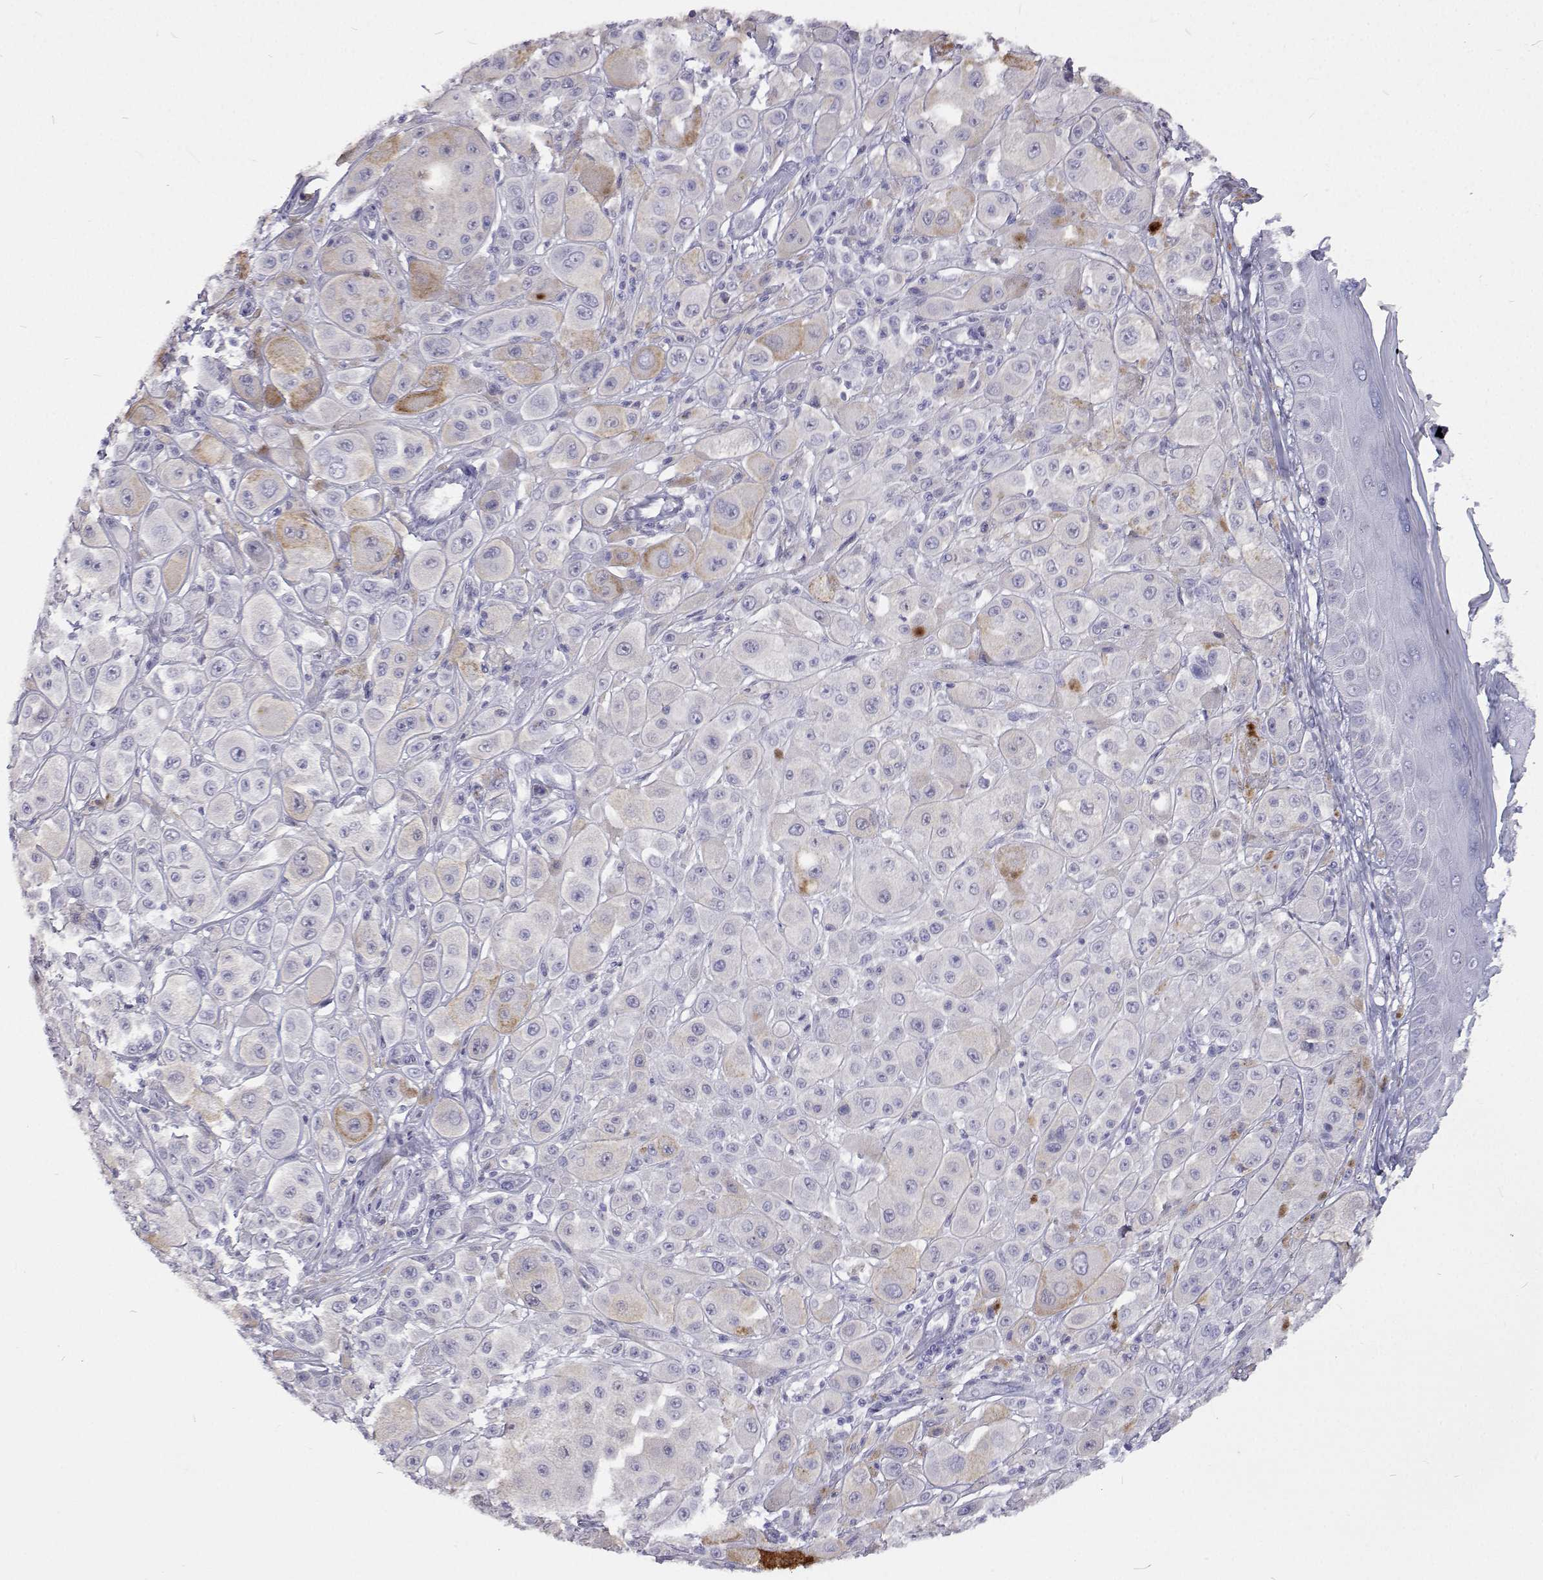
{"staining": {"intensity": "negative", "quantity": "none", "location": "none"}, "tissue": "melanoma", "cell_type": "Tumor cells", "image_type": "cancer", "snomed": [{"axis": "morphology", "description": "Malignant melanoma, NOS"}, {"axis": "topography", "description": "Skin"}], "caption": "The immunohistochemistry histopathology image has no significant expression in tumor cells of melanoma tissue. The staining is performed using DAB brown chromogen with nuclei counter-stained in using hematoxylin.", "gene": "CFAP44", "patient": {"sex": "male", "age": 67}}